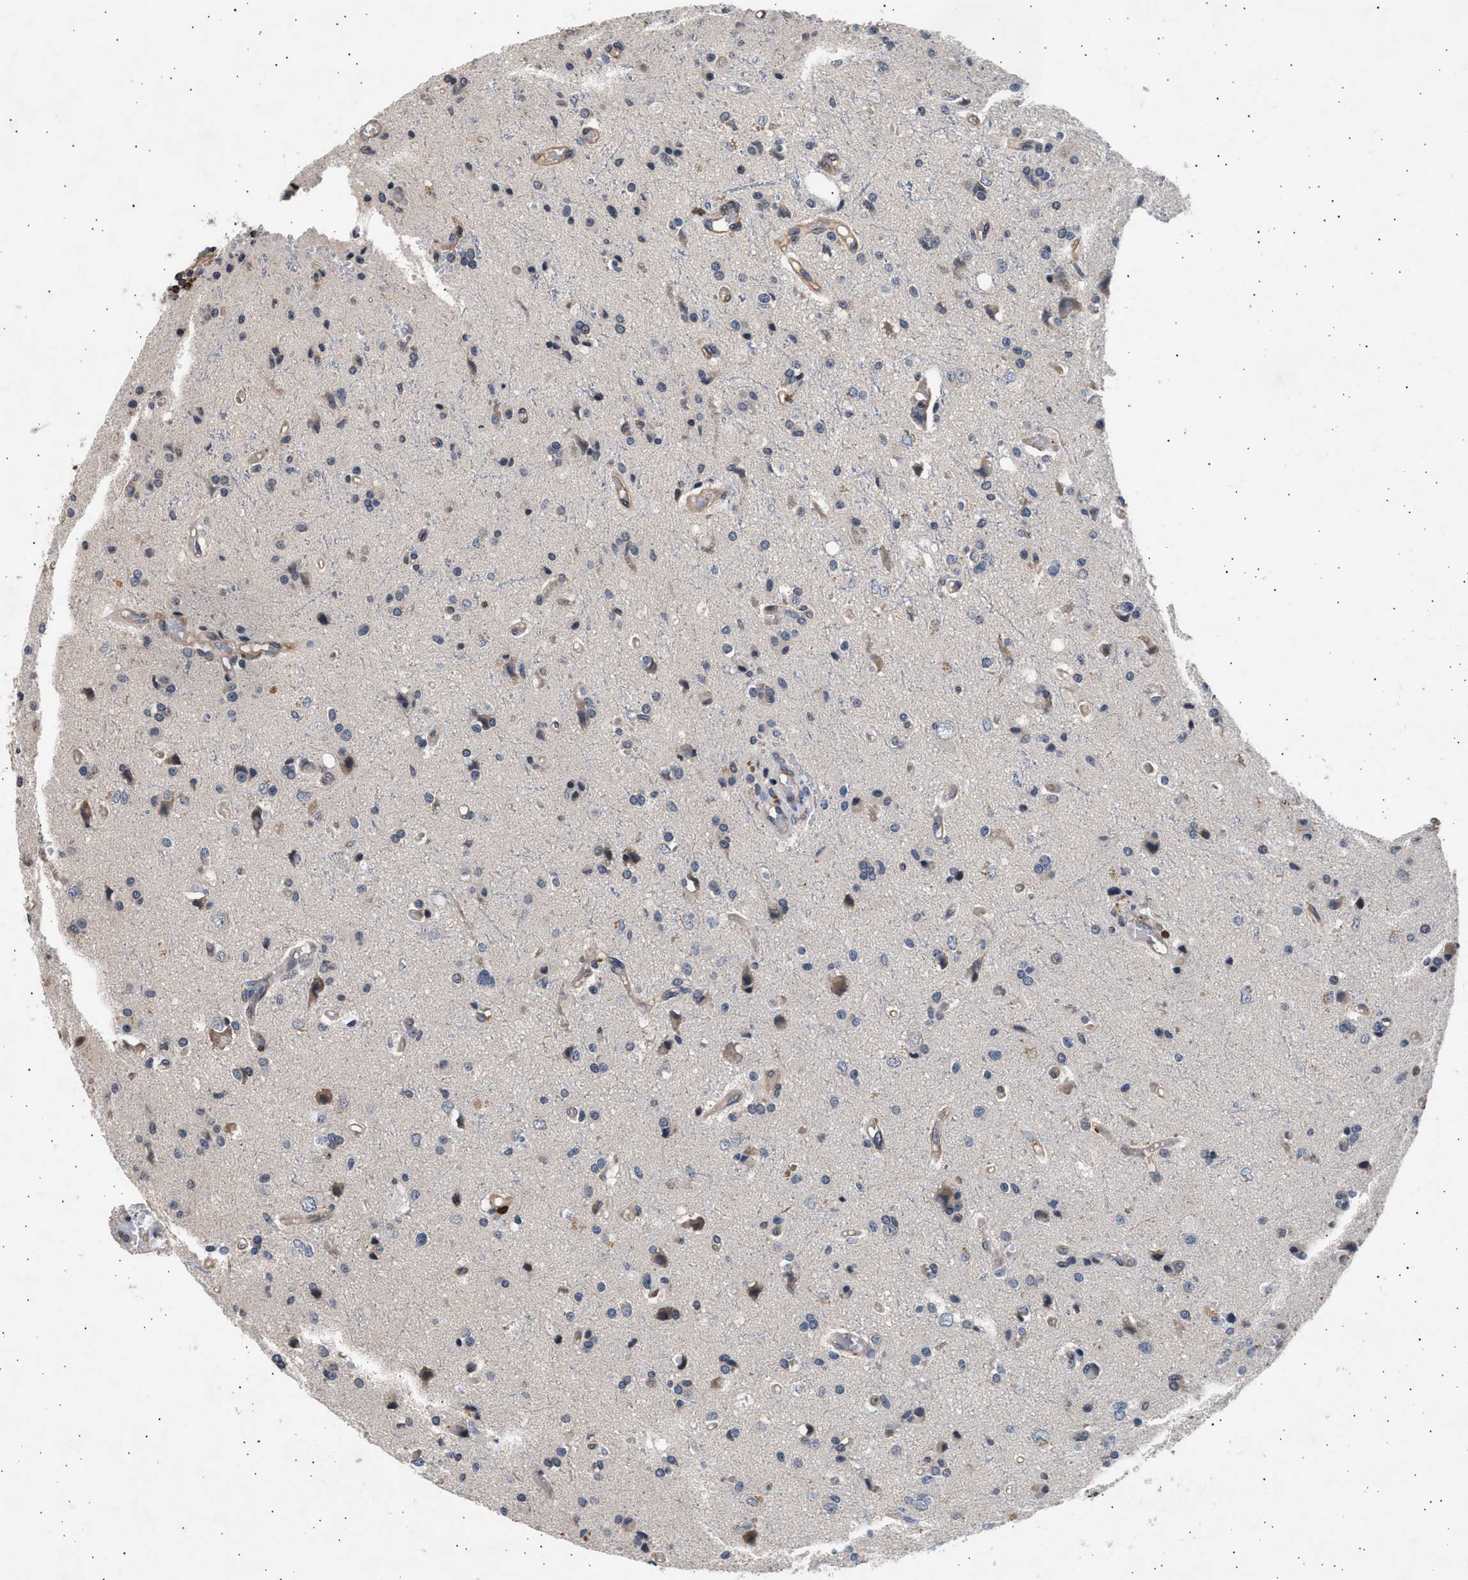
{"staining": {"intensity": "negative", "quantity": "none", "location": "none"}, "tissue": "glioma", "cell_type": "Tumor cells", "image_type": "cancer", "snomed": [{"axis": "morphology", "description": "Glioma, malignant, High grade"}, {"axis": "topography", "description": "Brain"}], "caption": "The immunohistochemistry image has no significant staining in tumor cells of malignant glioma (high-grade) tissue. (DAB IHC visualized using brightfield microscopy, high magnification).", "gene": "GRAP2", "patient": {"sex": "male", "age": 47}}